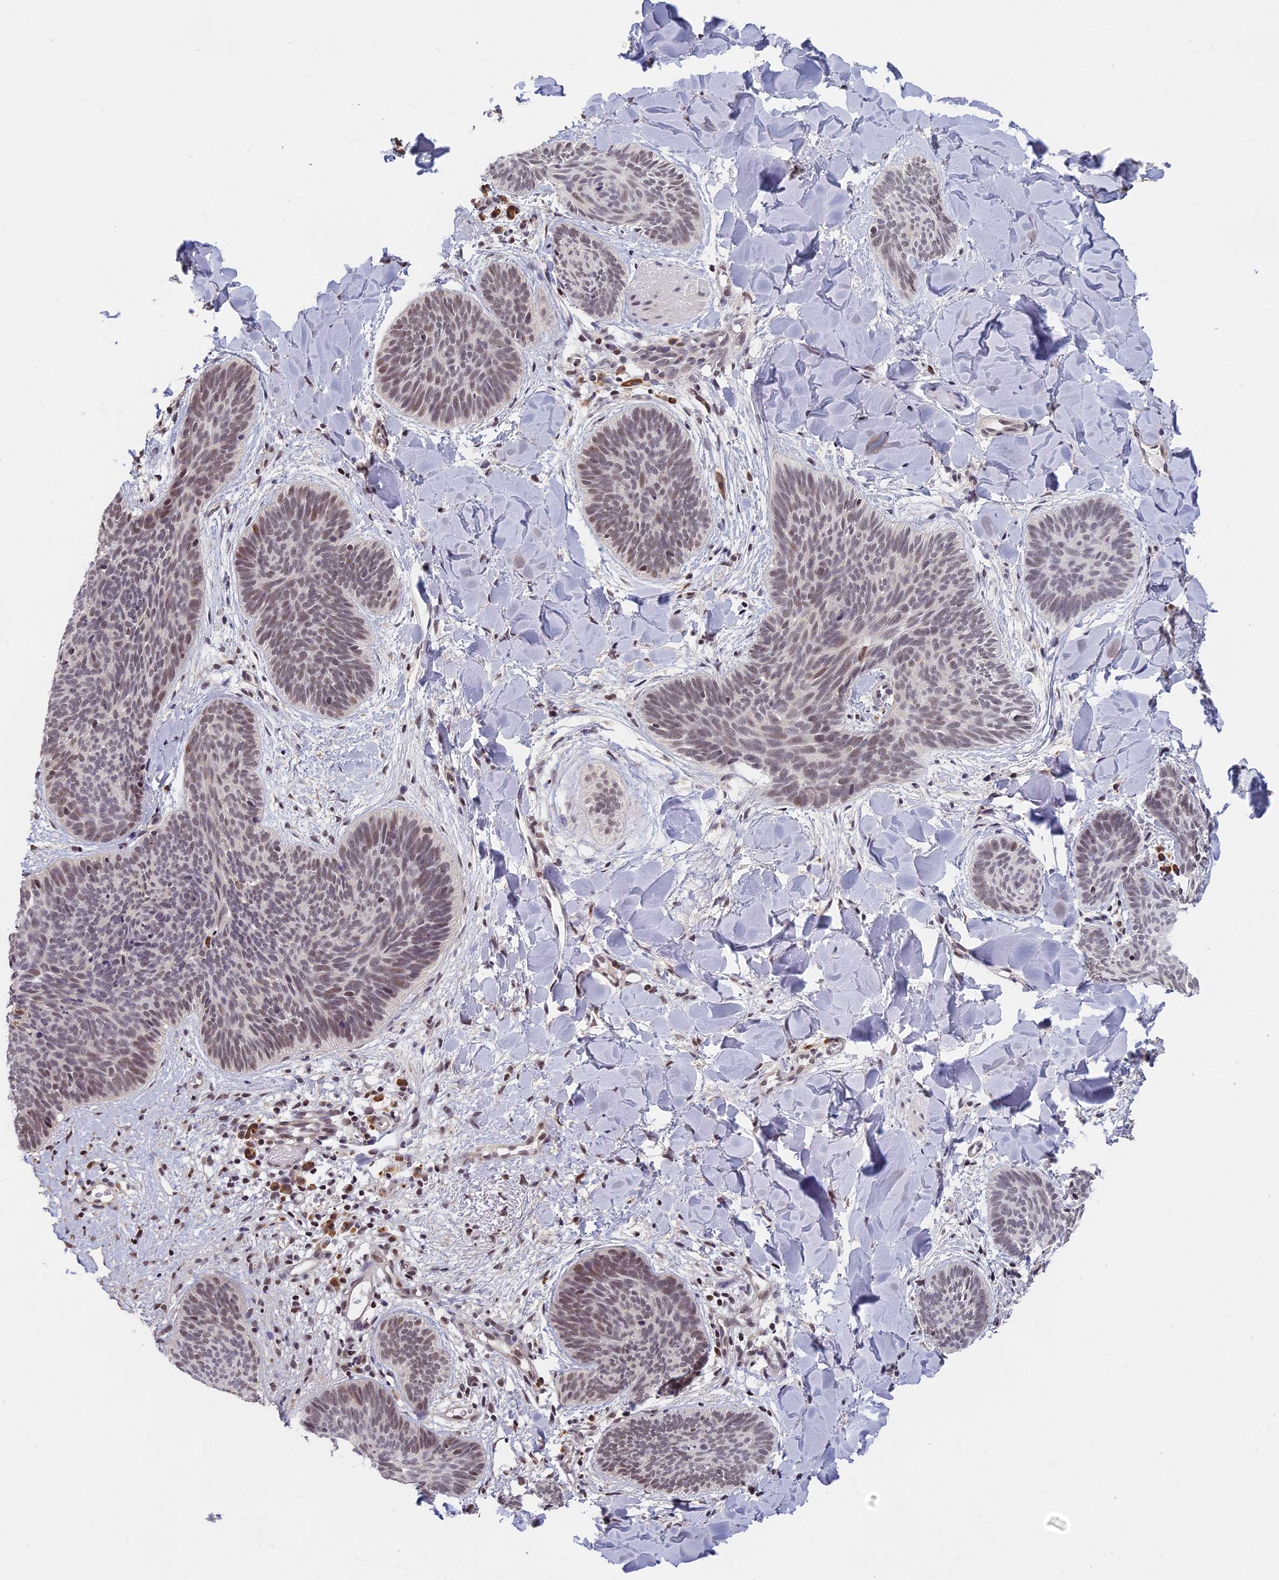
{"staining": {"intensity": "weak", "quantity": "25%-75%", "location": "nuclear"}, "tissue": "skin cancer", "cell_type": "Tumor cells", "image_type": "cancer", "snomed": [{"axis": "morphology", "description": "Basal cell carcinoma"}, {"axis": "topography", "description": "Skin"}], "caption": "Immunohistochemistry (IHC) image of neoplastic tissue: human skin basal cell carcinoma stained using immunohistochemistry (IHC) exhibits low levels of weak protein expression localized specifically in the nuclear of tumor cells, appearing as a nuclear brown color.", "gene": "MORF4L1", "patient": {"sex": "female", "age": 81}}